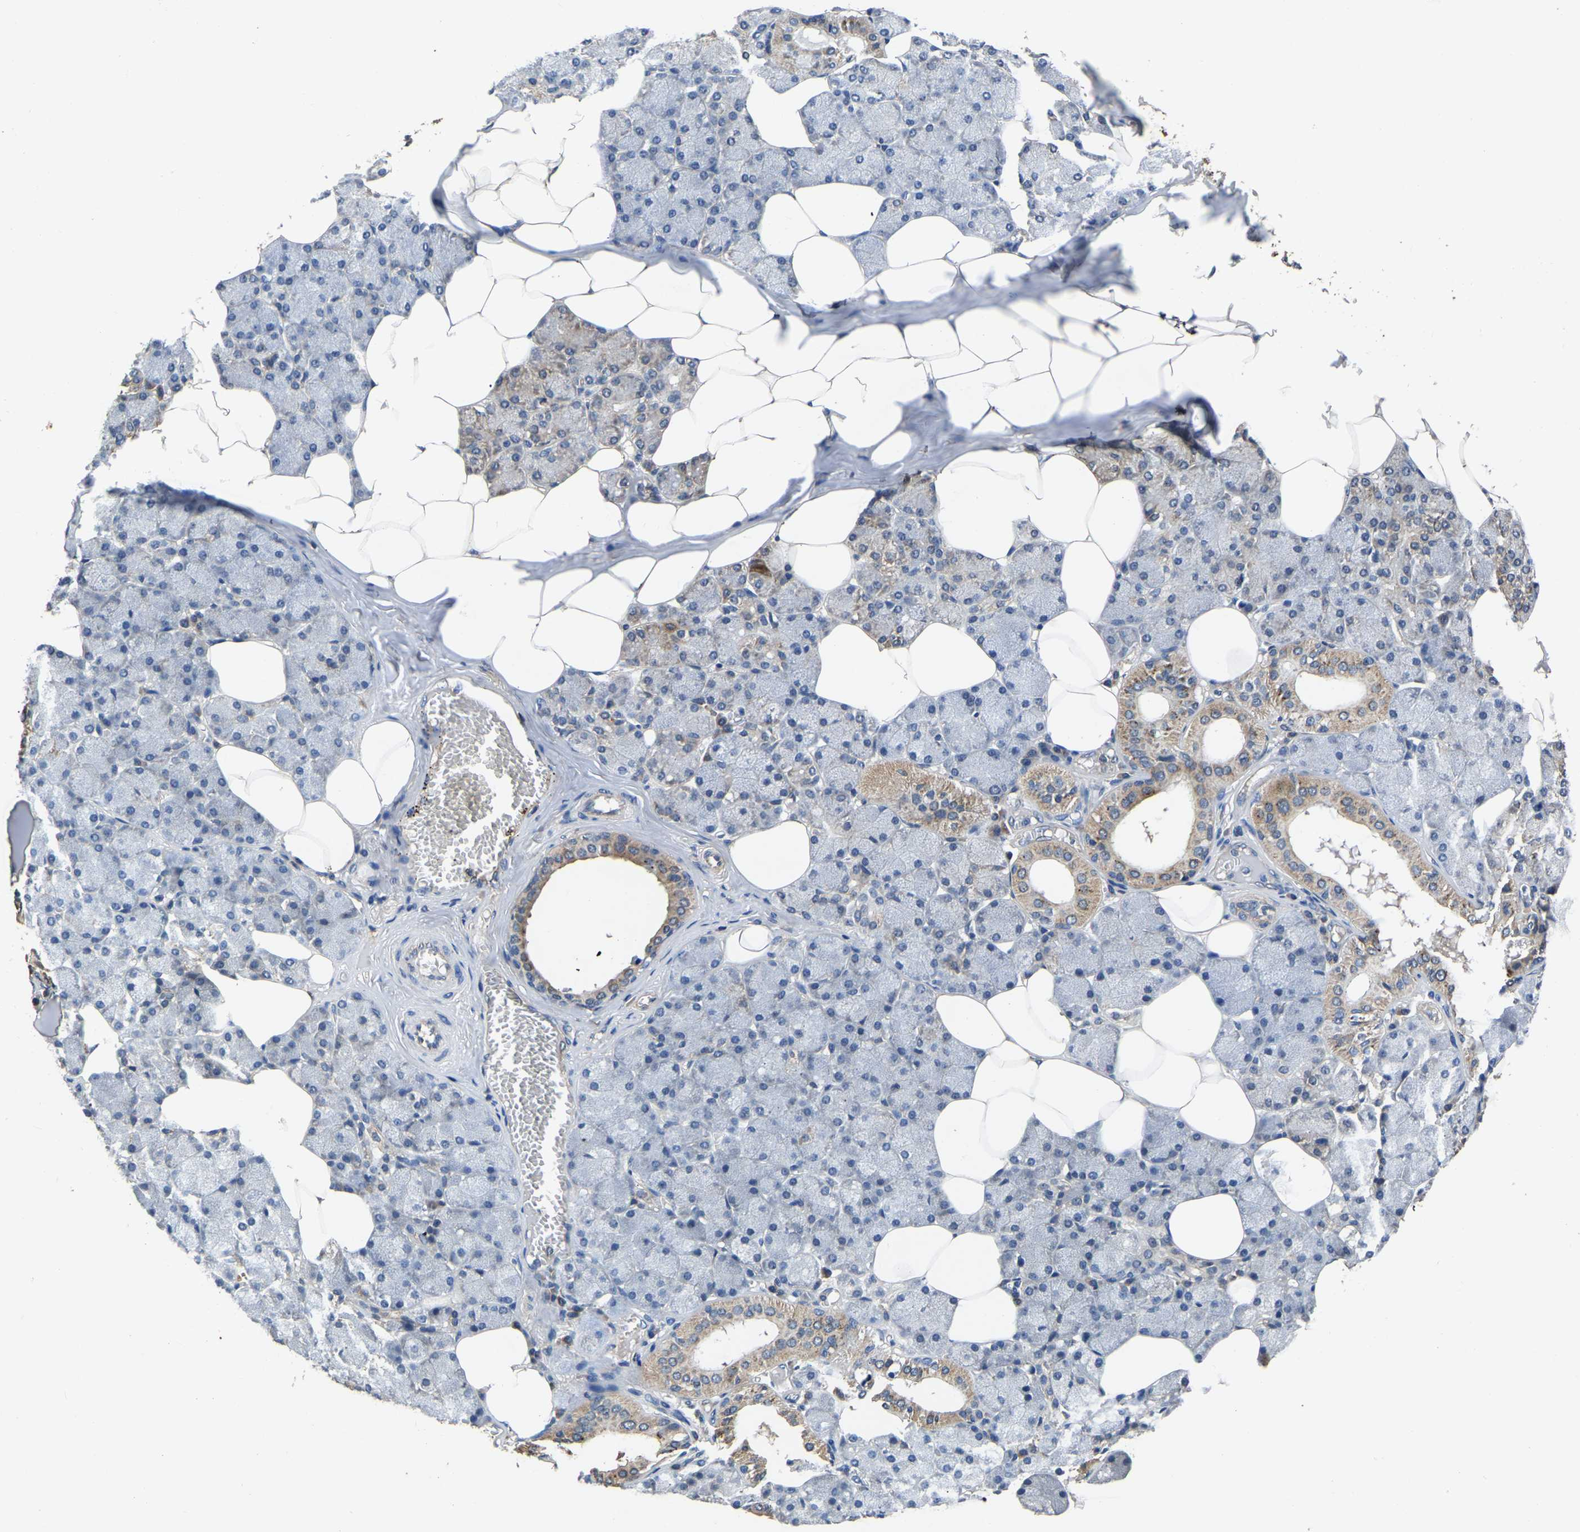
{"staining": {"intensity": "moderate", "quantity": "25%-75%", "location": "cytoplasmic/membranous"}, "tissue": "salivary gland", "cell_type": "Glandular cells", "image_type": "normal", "snomed": [{"axis": "morphology", "description": "Normal tissue, NOS"}, {"axis": "topography", "description": "Salivary gland"}], "caption": "Approximately 25%-75% of glandular cells in normal salivary gland show moderate cytoplasmic/membranous protein expression as visualized by brown immunohistochemical staining.", "gene": "CRYZL1", "patient": {"sex": "male", "age": 62}}